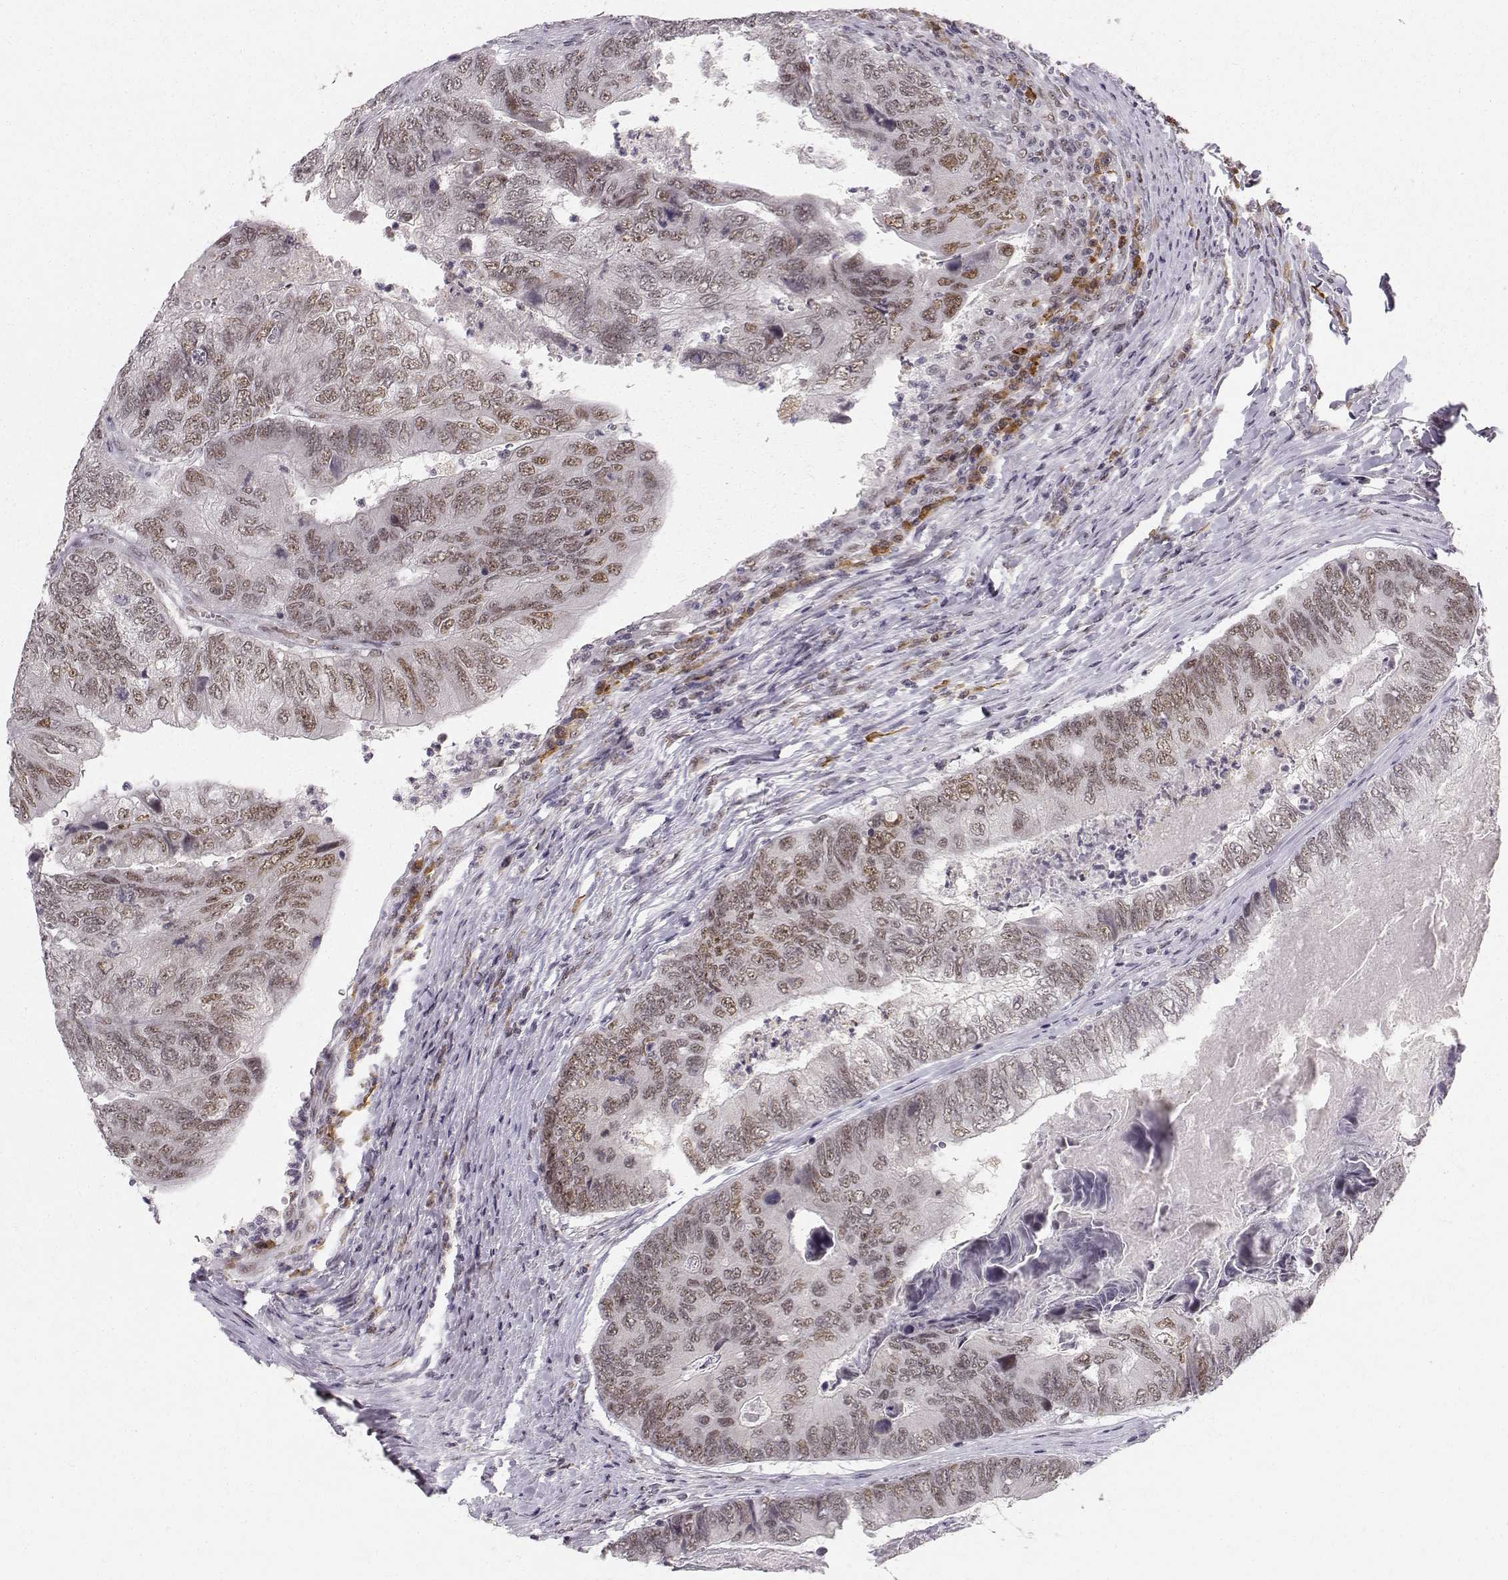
{"staining": {"intensity": "moderate", "quantity": "<25%", "location": "nuclear"}, "tissue": "colorectal cancer", "cell_type": "Tumor cells", "image_type": "cancer", "snomed": [{"axis": "morphology", "description": "Adenocarcinoma, NOS"}, {"axis": "topography", "description": "Colon"}], "caption": "Colorectal cancer stained with immunohistochemistry (IHC) demonstrates moderate nuclear staining in approximately <25% of tumor cells.", "gene": "RPP38", "patient": {"sex": "female", "age": 67}}